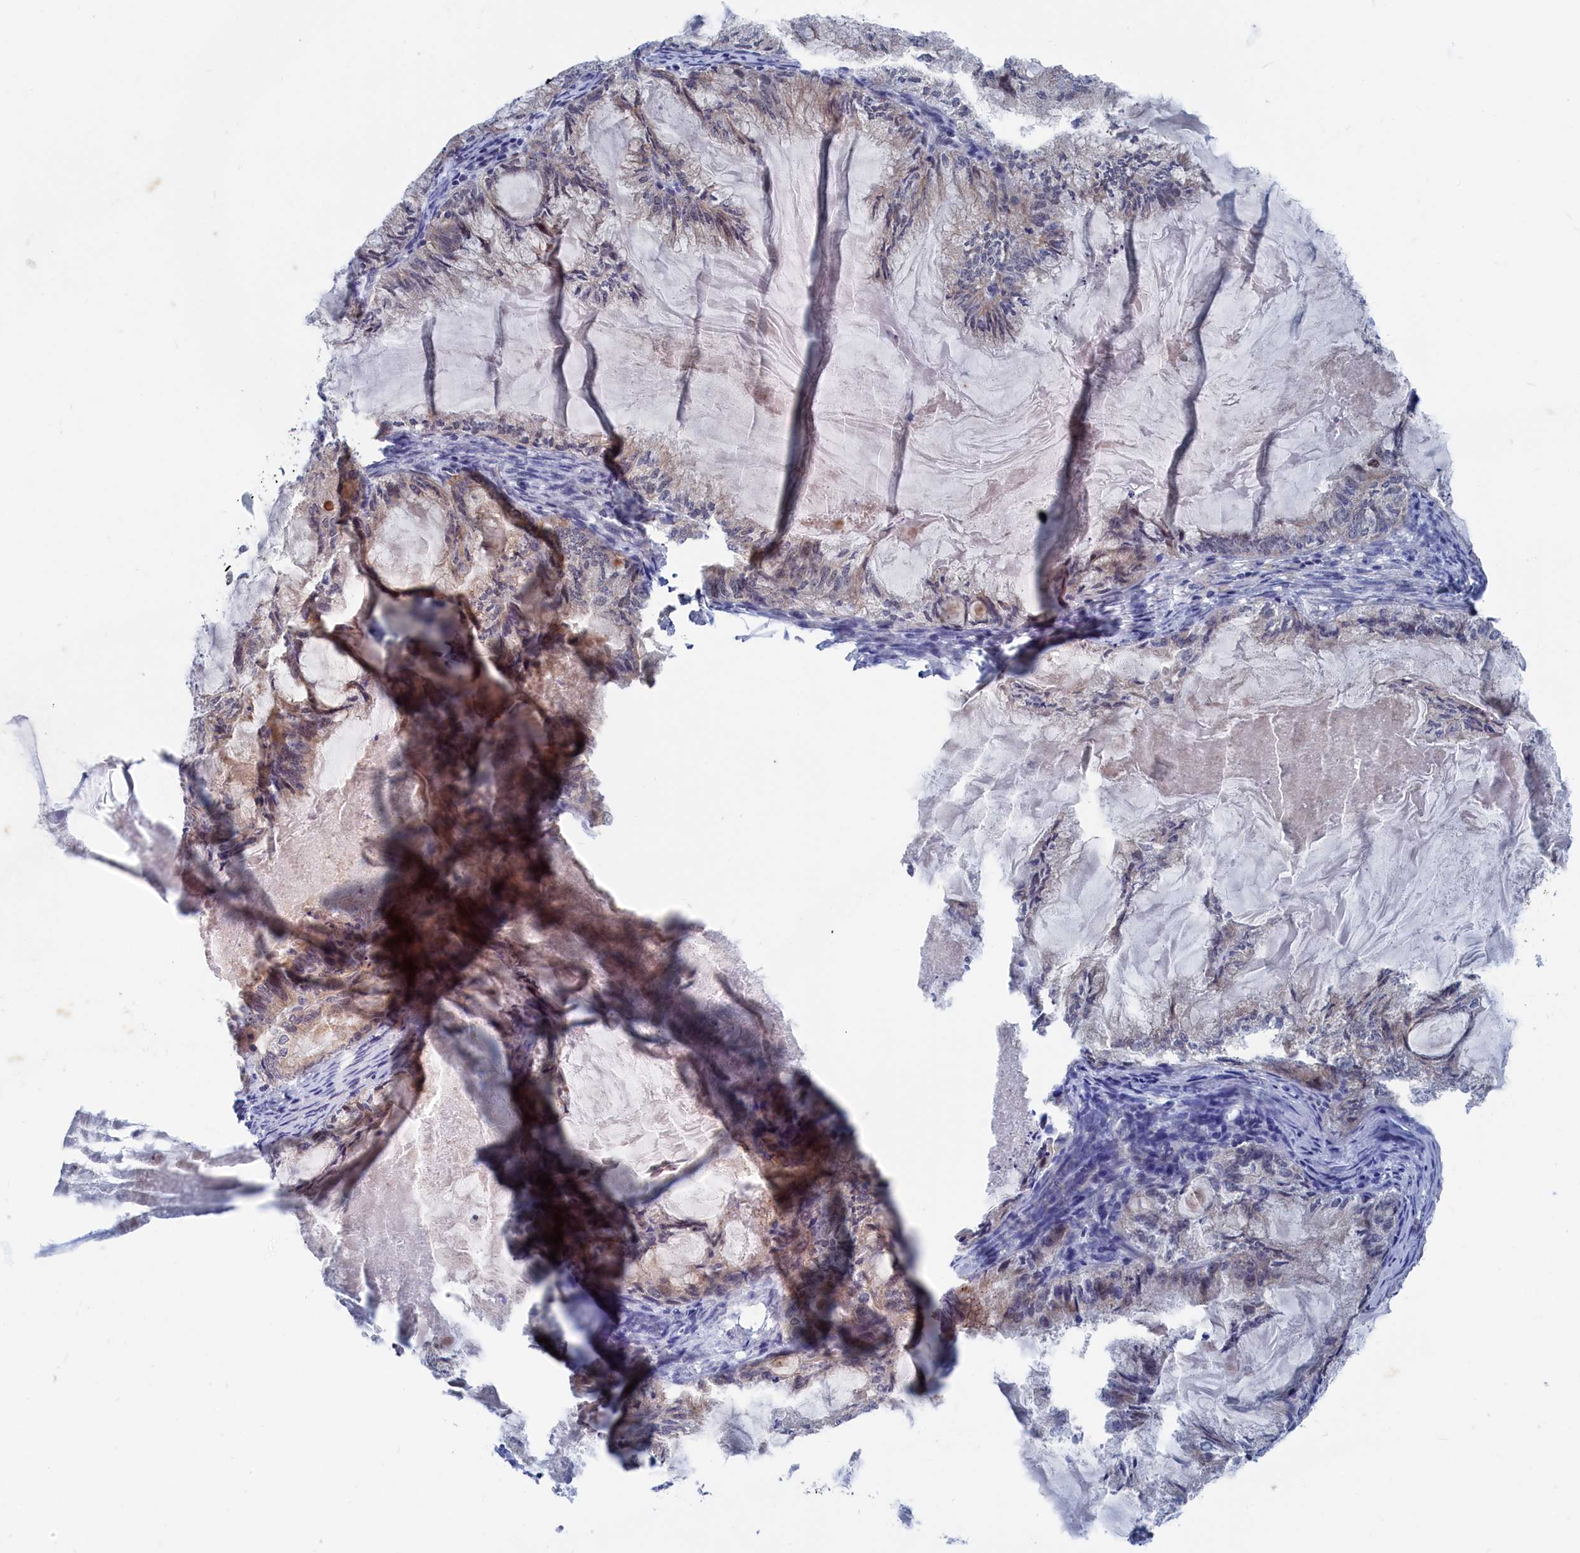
{"staining": {"intensity": "negative", "quantity": "none", "location": "none"}, "tissue": "endometrial cancer", "cell_type": "Tumor cells", "image_type": "cancer", "snomed": [{"axis": "morphology", "description": "Adenocarcinoma, NOS"}, {"axis": "topography", "description": "Endometrium"}], "caption": "An immunohistochemistry photomicrograph of endometrial adenocarcinoma is shown. There is no staining in tumor cells of endometrial adenocarcinoma.", "gene": "MARCHF3", "patient": {"sex": "female", "age": 86}}